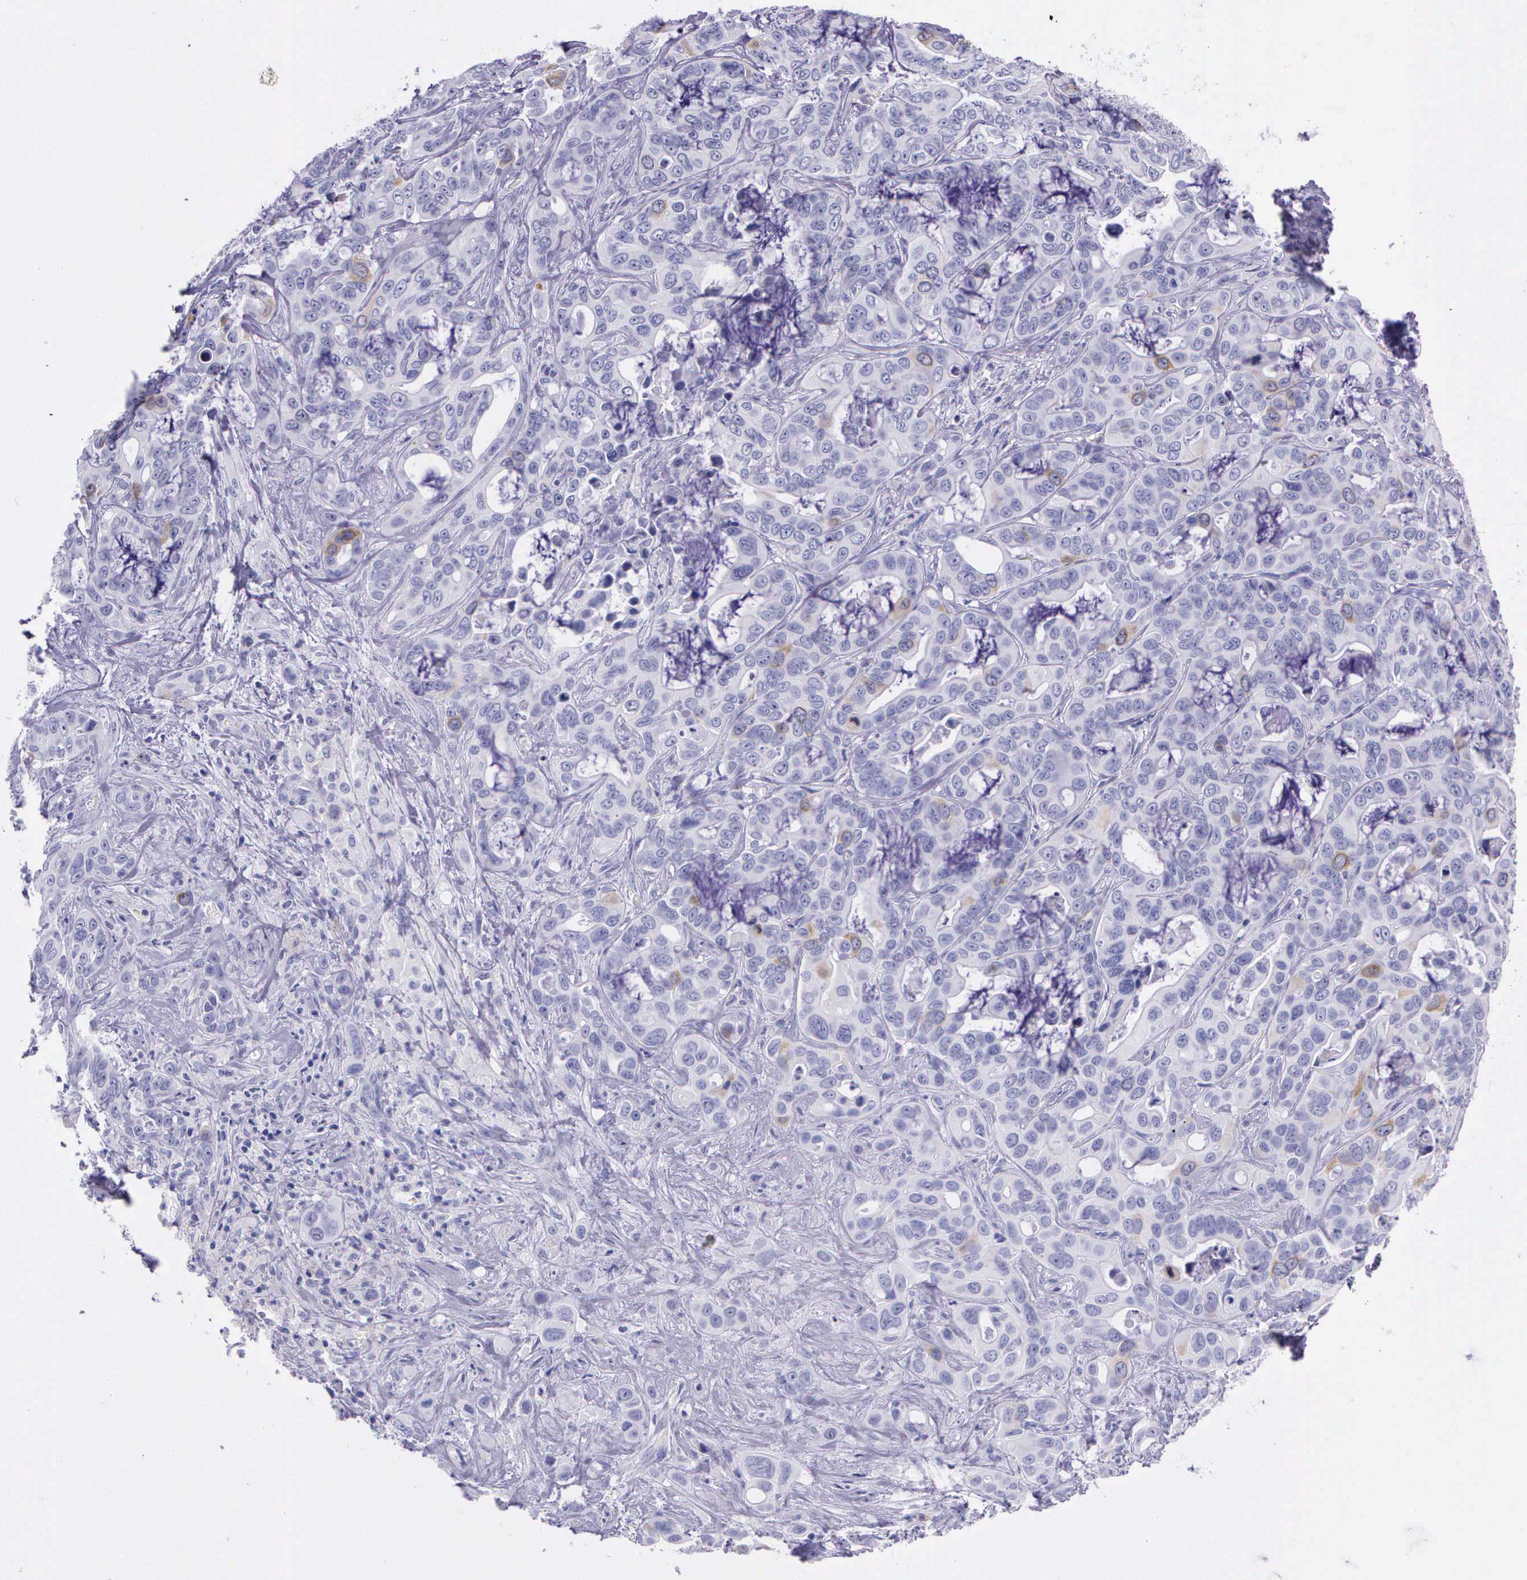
{"staining": {"intensity": "negative", "quantity": "none", "location": "none"}, "tissue": "liver cancer", "cell_type": "Tumor cells", "image_type": "cancer", "snomed": [{"axis": "morphology", "description": "Cholangiocarcinoma"}, {"axis": "topography", "description": "Liver"}], "caption": "Immunohistochemical staining of liver cholangiocarcinoma exhibits no significant positivity in tumor cells. (DAB (3,3'-diaminobenzidine) immunohistochemistry, high magnification).", "gene": "CCNB1", "patient": {"sex": "female", "age": 79}}